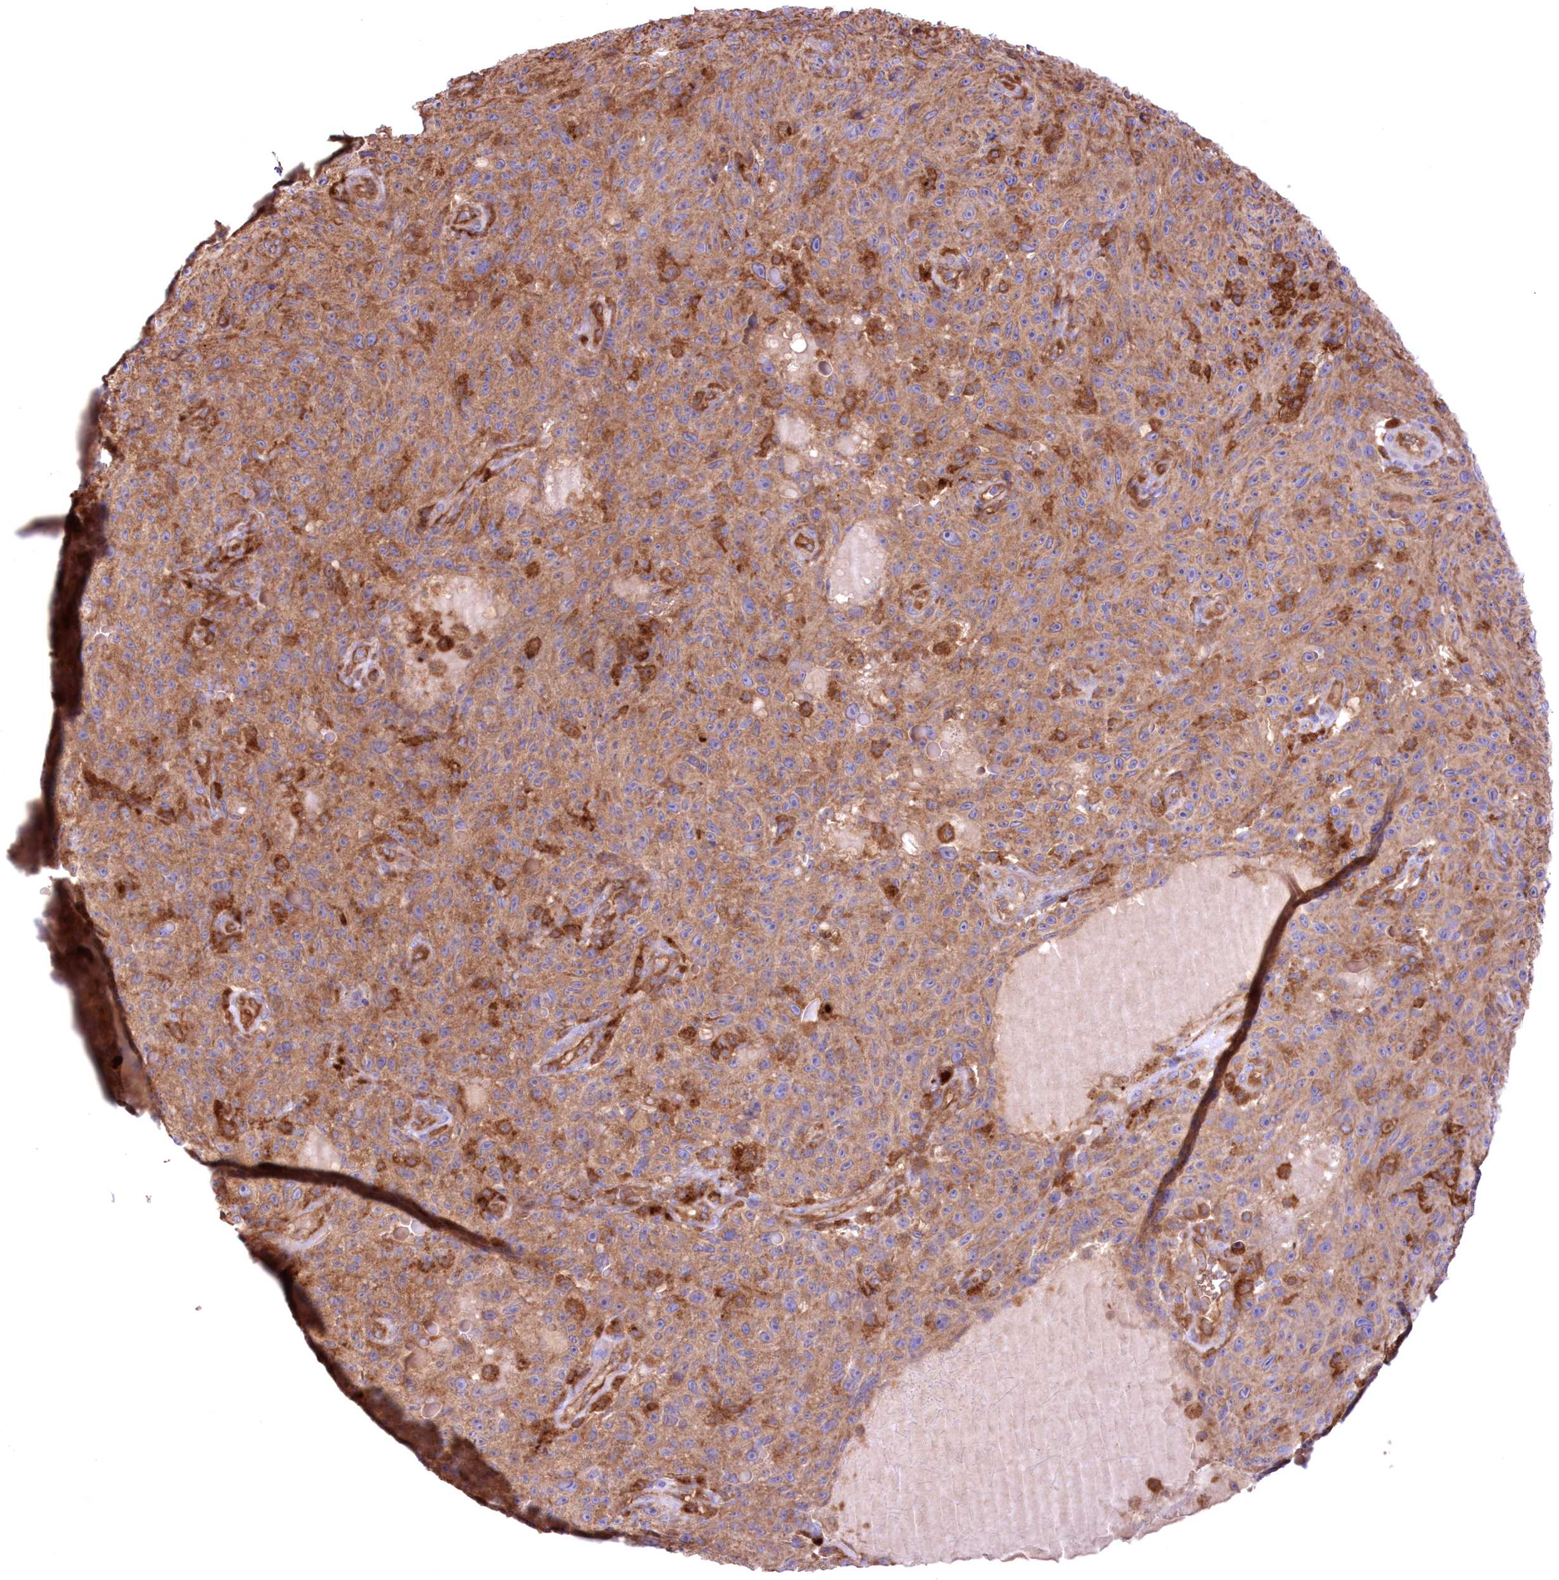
{"staining": {"intensity": "moderate", "quantity": ">75%", "location": "cytoplasmic/membranous"}, "tissue": "melanoma", "cell_type": "Tumor cells", "image_type": "cancer", "snomed": [{"axis": "morphology", "description": "Malignant melanoma, NOS"}, {"axis": "topography", "description": "Skin"}], "caption": "A histopathology image of malignant melanoma stained for a protein displays moderate cytoplasmic/membranous brown staining in tumor cells. Nuclei are stained in blue.", "gene": "FCHO2", "patient": {"sex": "female", "age": 82}}